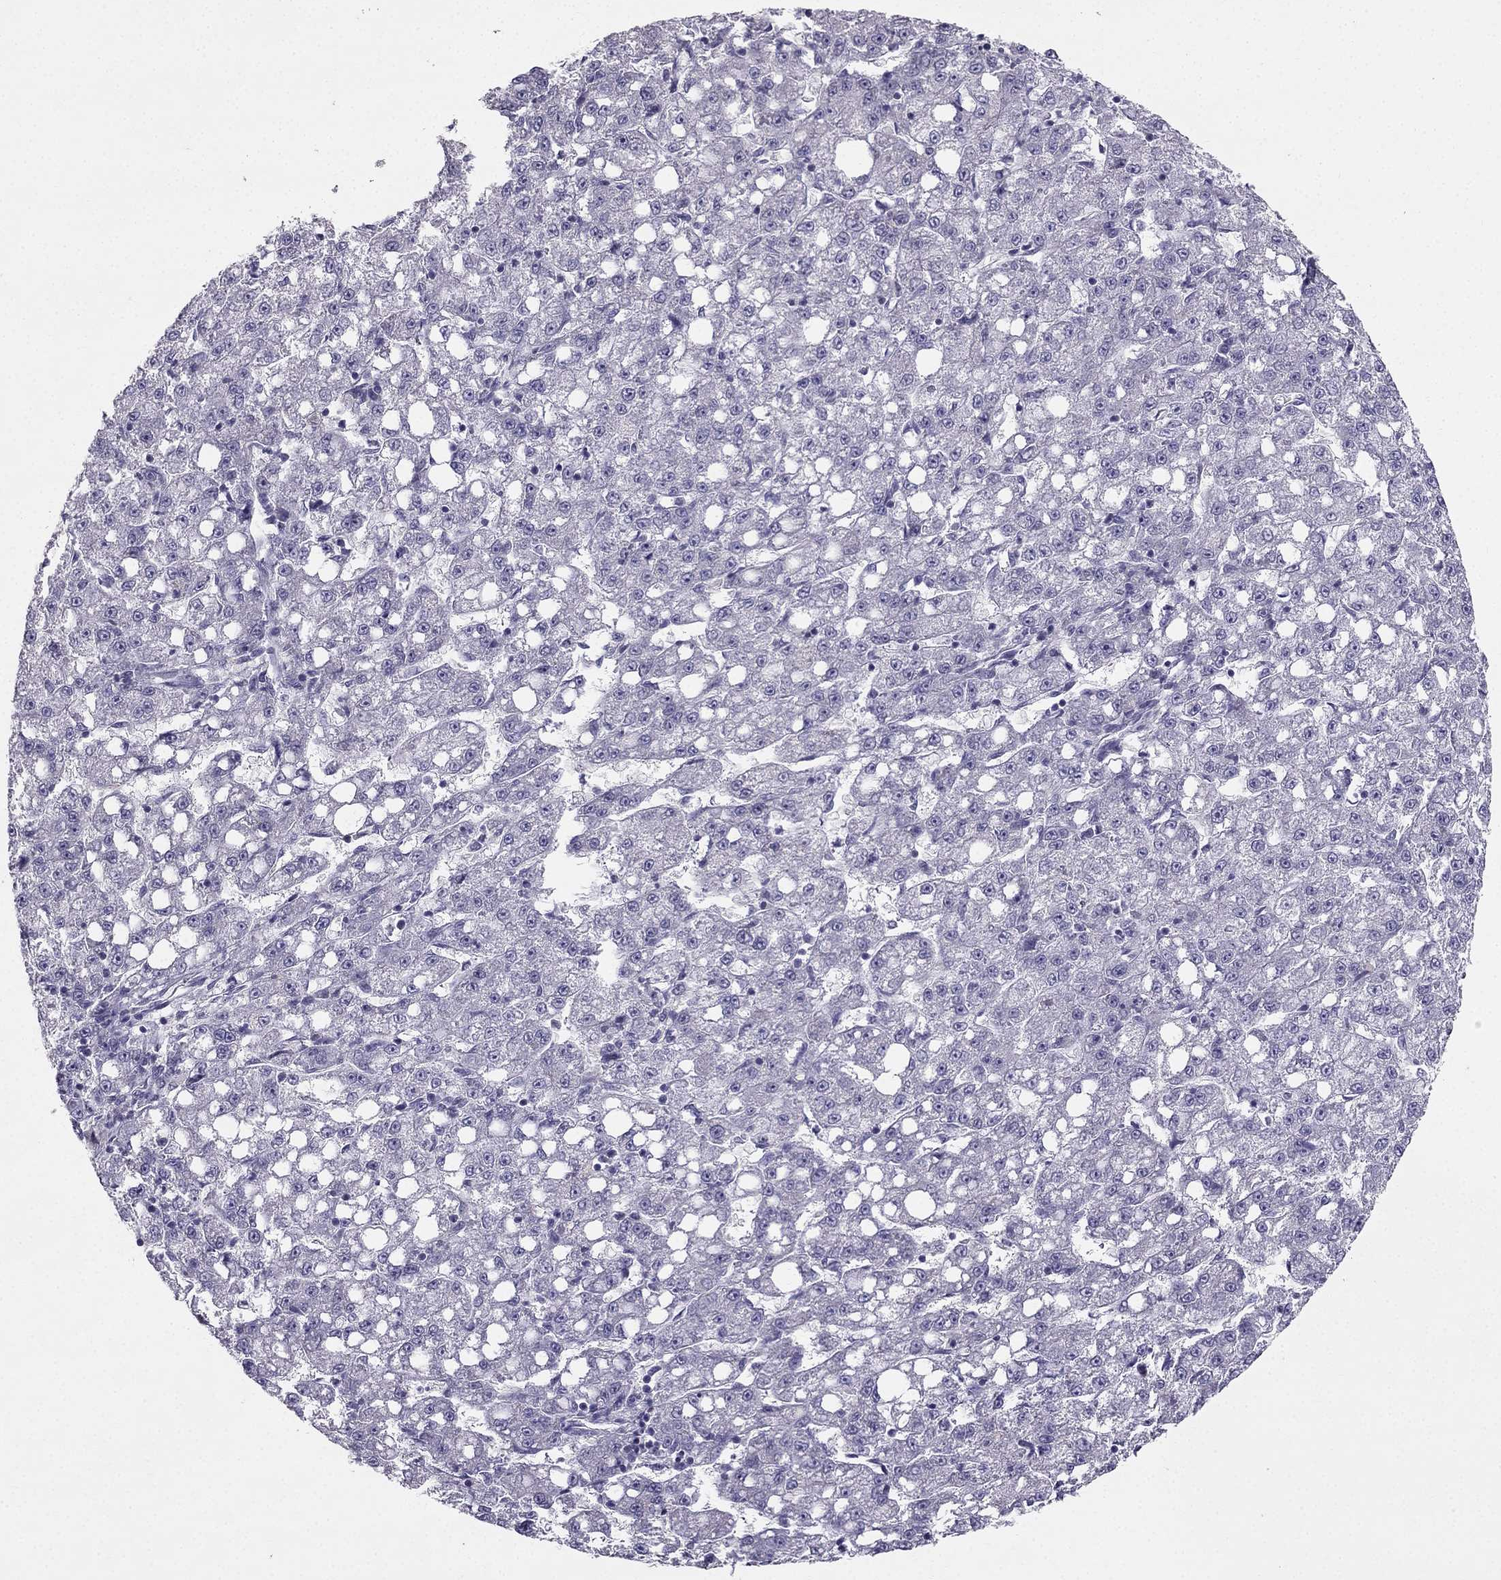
{"staining": {"intensity": "negative", "quantity": "none", "location": "none"}, "tissue": "liver cancer", "cell_type": "Tumor cells", "image_type": "cancer", "snomed": [{"axis": "morphology", "description": "Carcinoma, Hepatocellular, NOS"}, {"axis": "topography", "description": "Liver"}], "caption": "Tumor cells show no significant staining in liver cancer (hepatocellular carcinoma). The staining is performed using DAB brown chromogen with nuclei counter-stained in using hematoxylin.", "gene": "SYT5", "patient": {"sex": "female", "age": 65}}